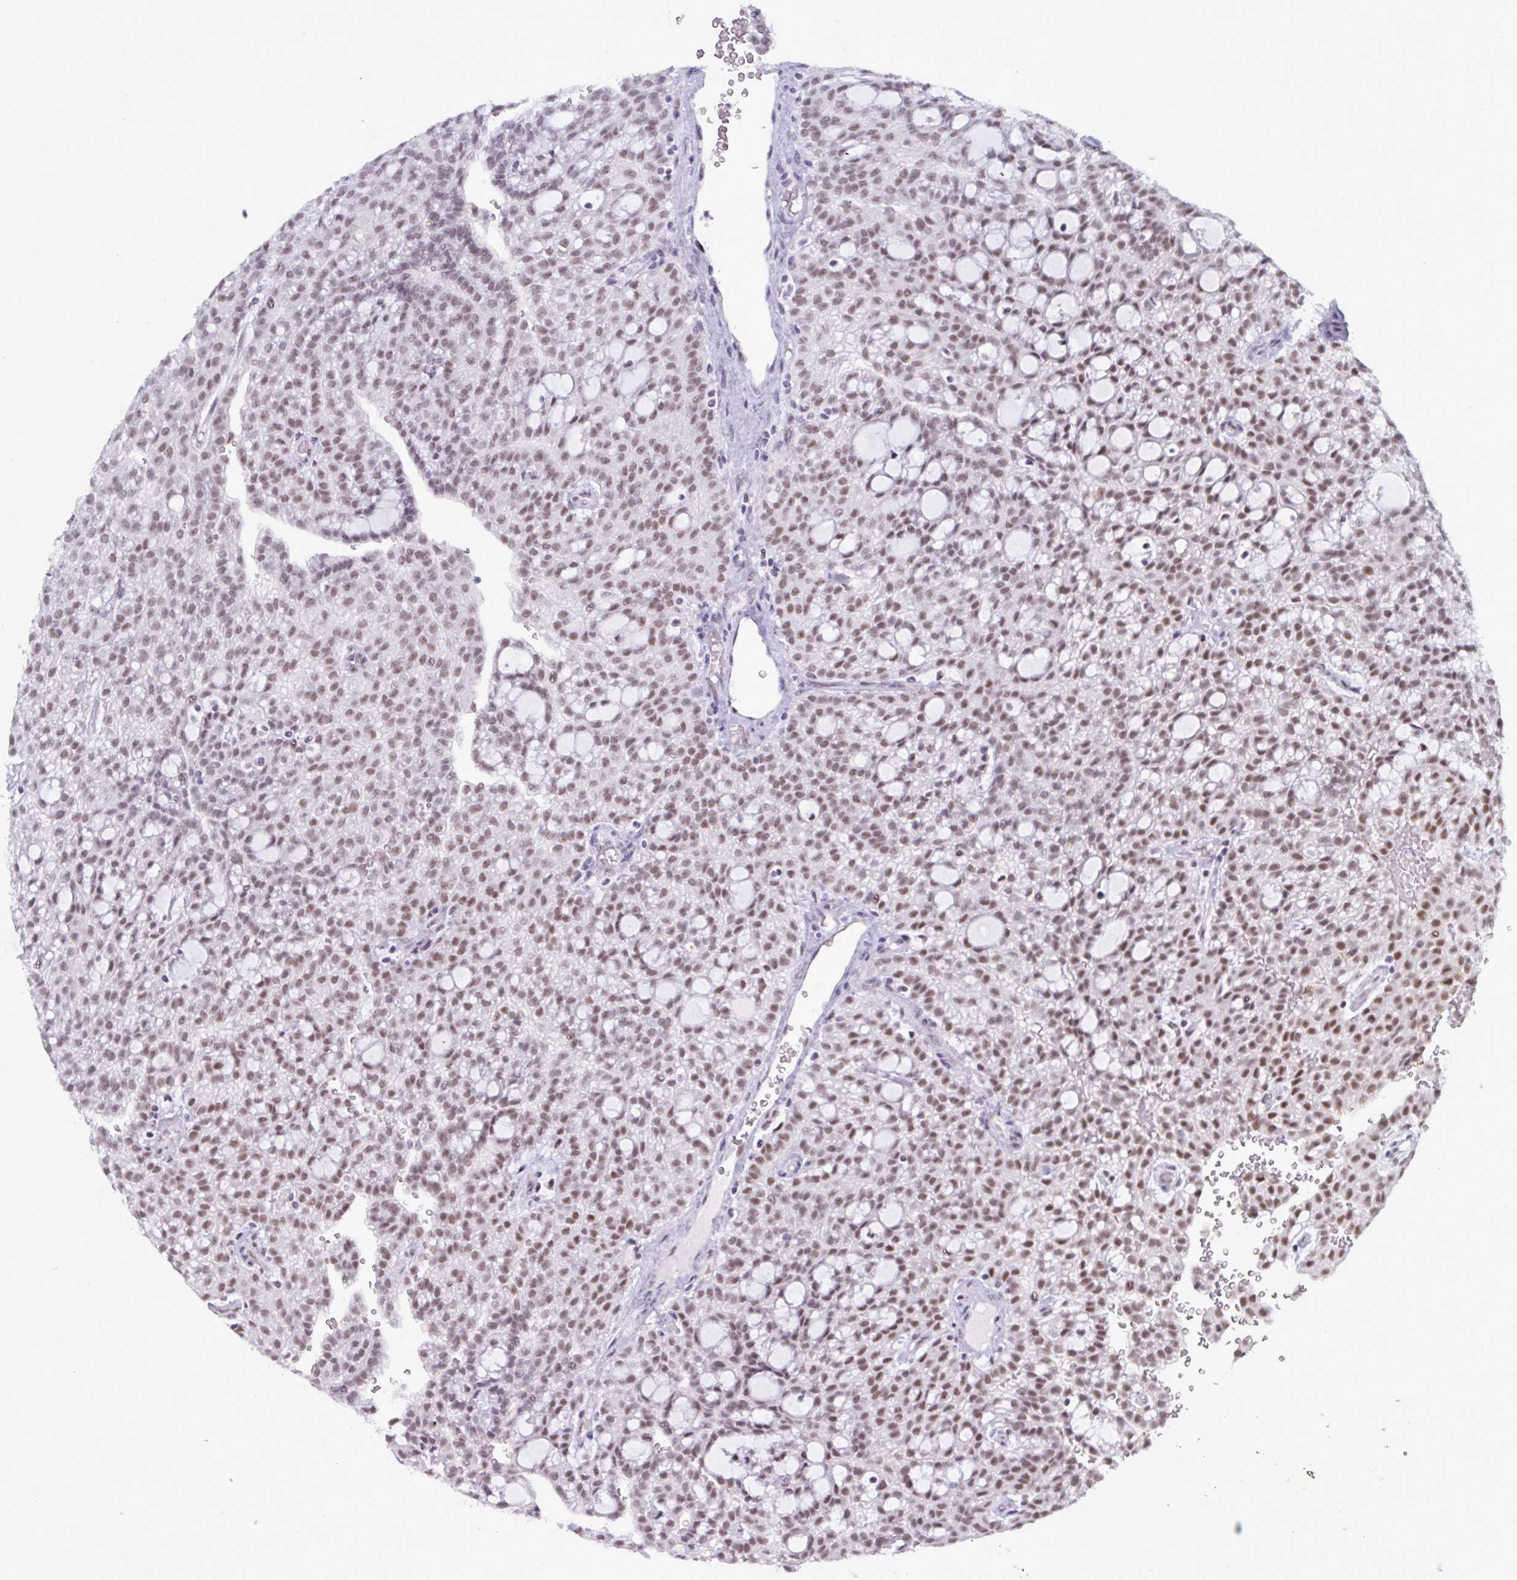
{"staining": {"intensity": "moderate", "quantity": ">75%", "location": "nuclear"}, "tissue": "renal cancer", "cell_type": "Tumor cells", "image_type": "cancer", "snomed": [{"axis": "morphology", "description": "Adenocarcinoma, NOS"}, {"axis": "topography", "description": "Kidney"}], "caption": "There is medium levels of moderate nuclear positivity in tumor cells of adenocarcinoma (renal), as demonstrated by immunohistochemical staining (brown color).", "gene": "PPP1R10", "patient": {"sex": "male", "age": 63}}